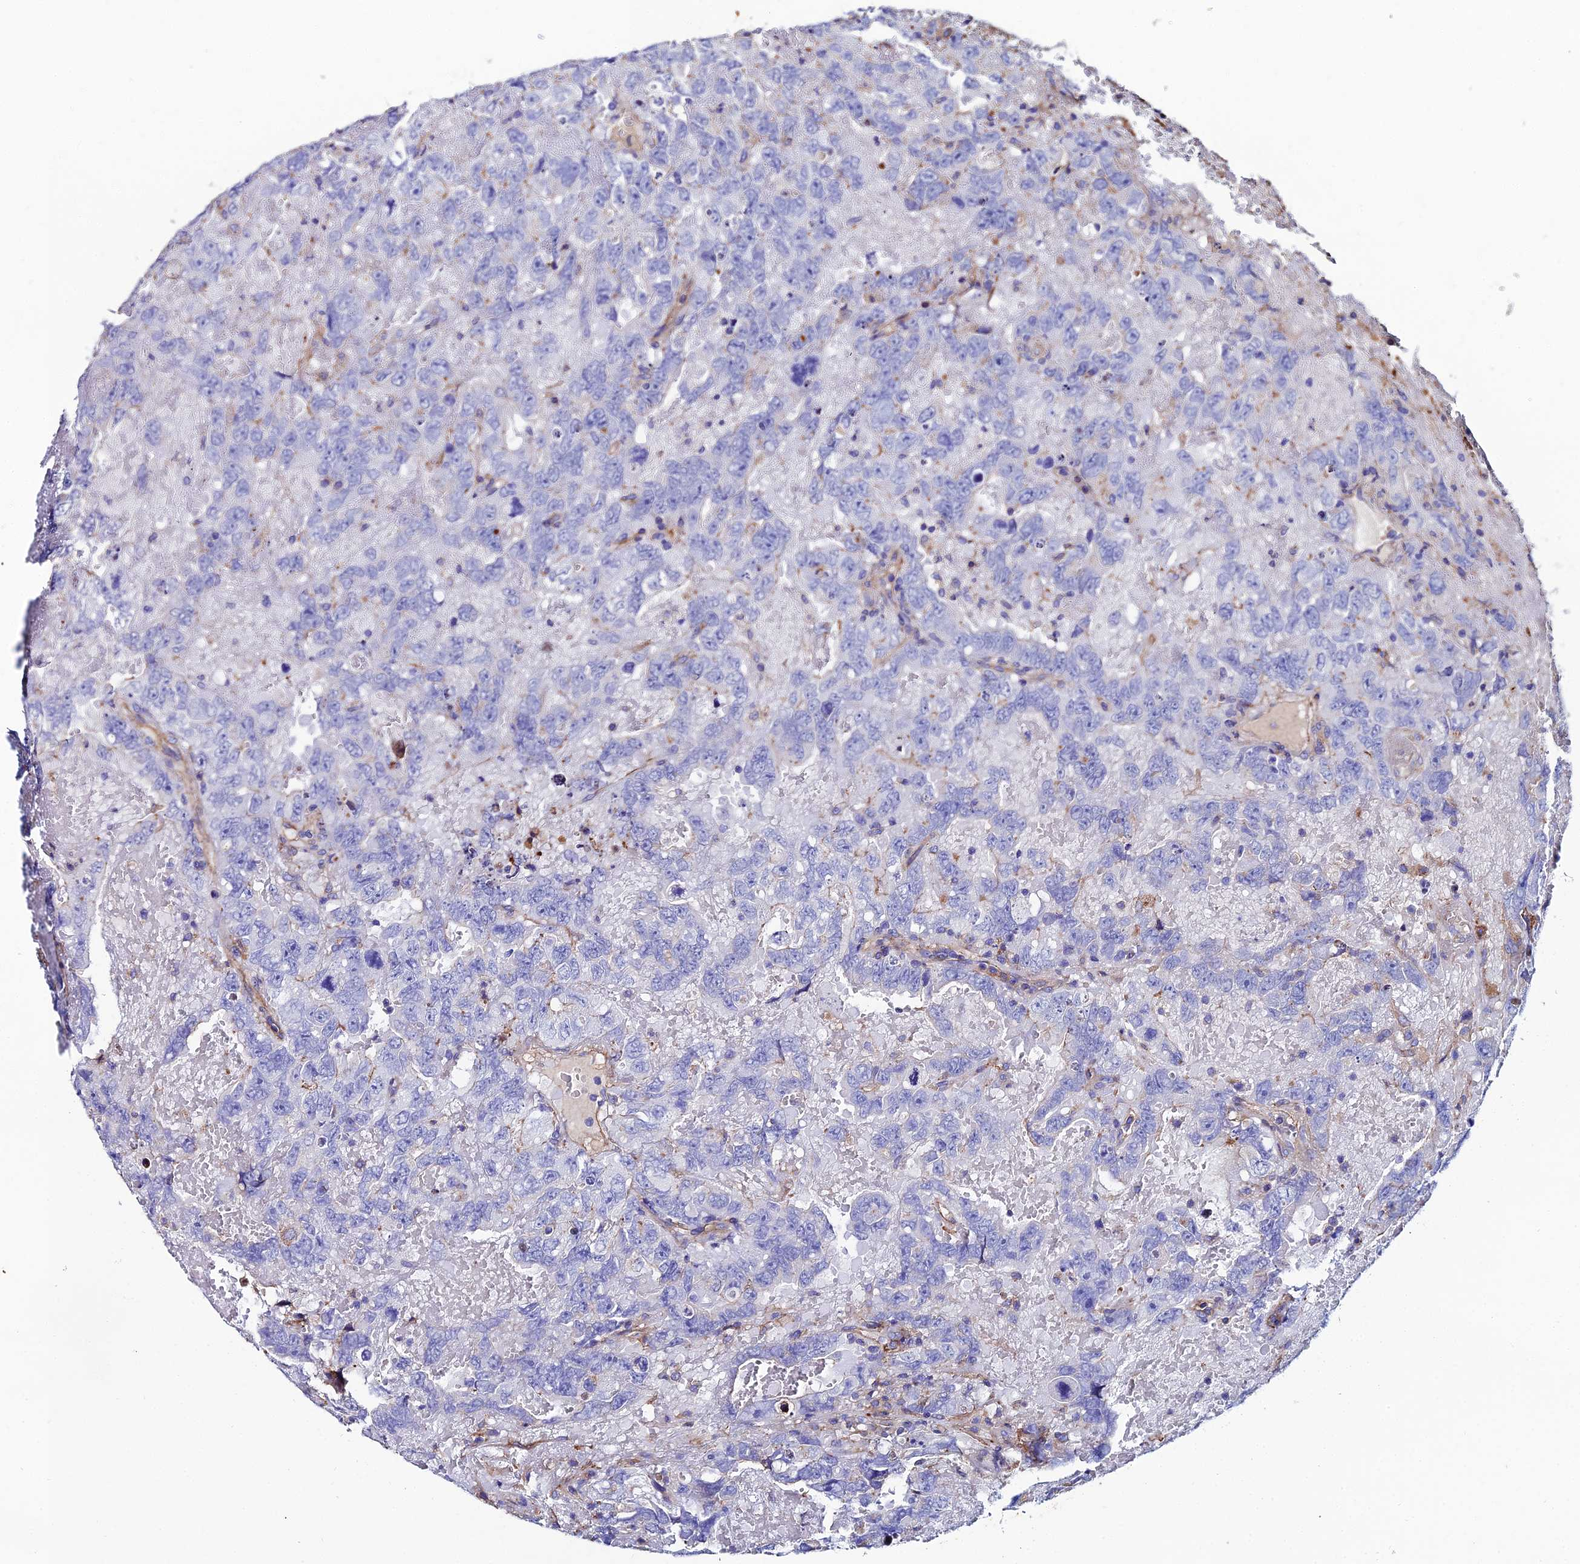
{"staining": {"intensity": "negative", "quantity": "none", "location": "none"}, "tissue": "testis cancer", "cell_type": "Tumor cells", "image_type": "cancer", "snomed": [{"axis": "morphology", "description": "Carcinoma, Embryonal, NOS"}, {"axis": "topography", "description": "Testis"}], "caption": "Embryonal carcinoma (testis) stained for a protein using immunohistochemistry displays no positivity tumor cells.", "gene": "C6", "patient": {"sex": "male", "age": 45}}